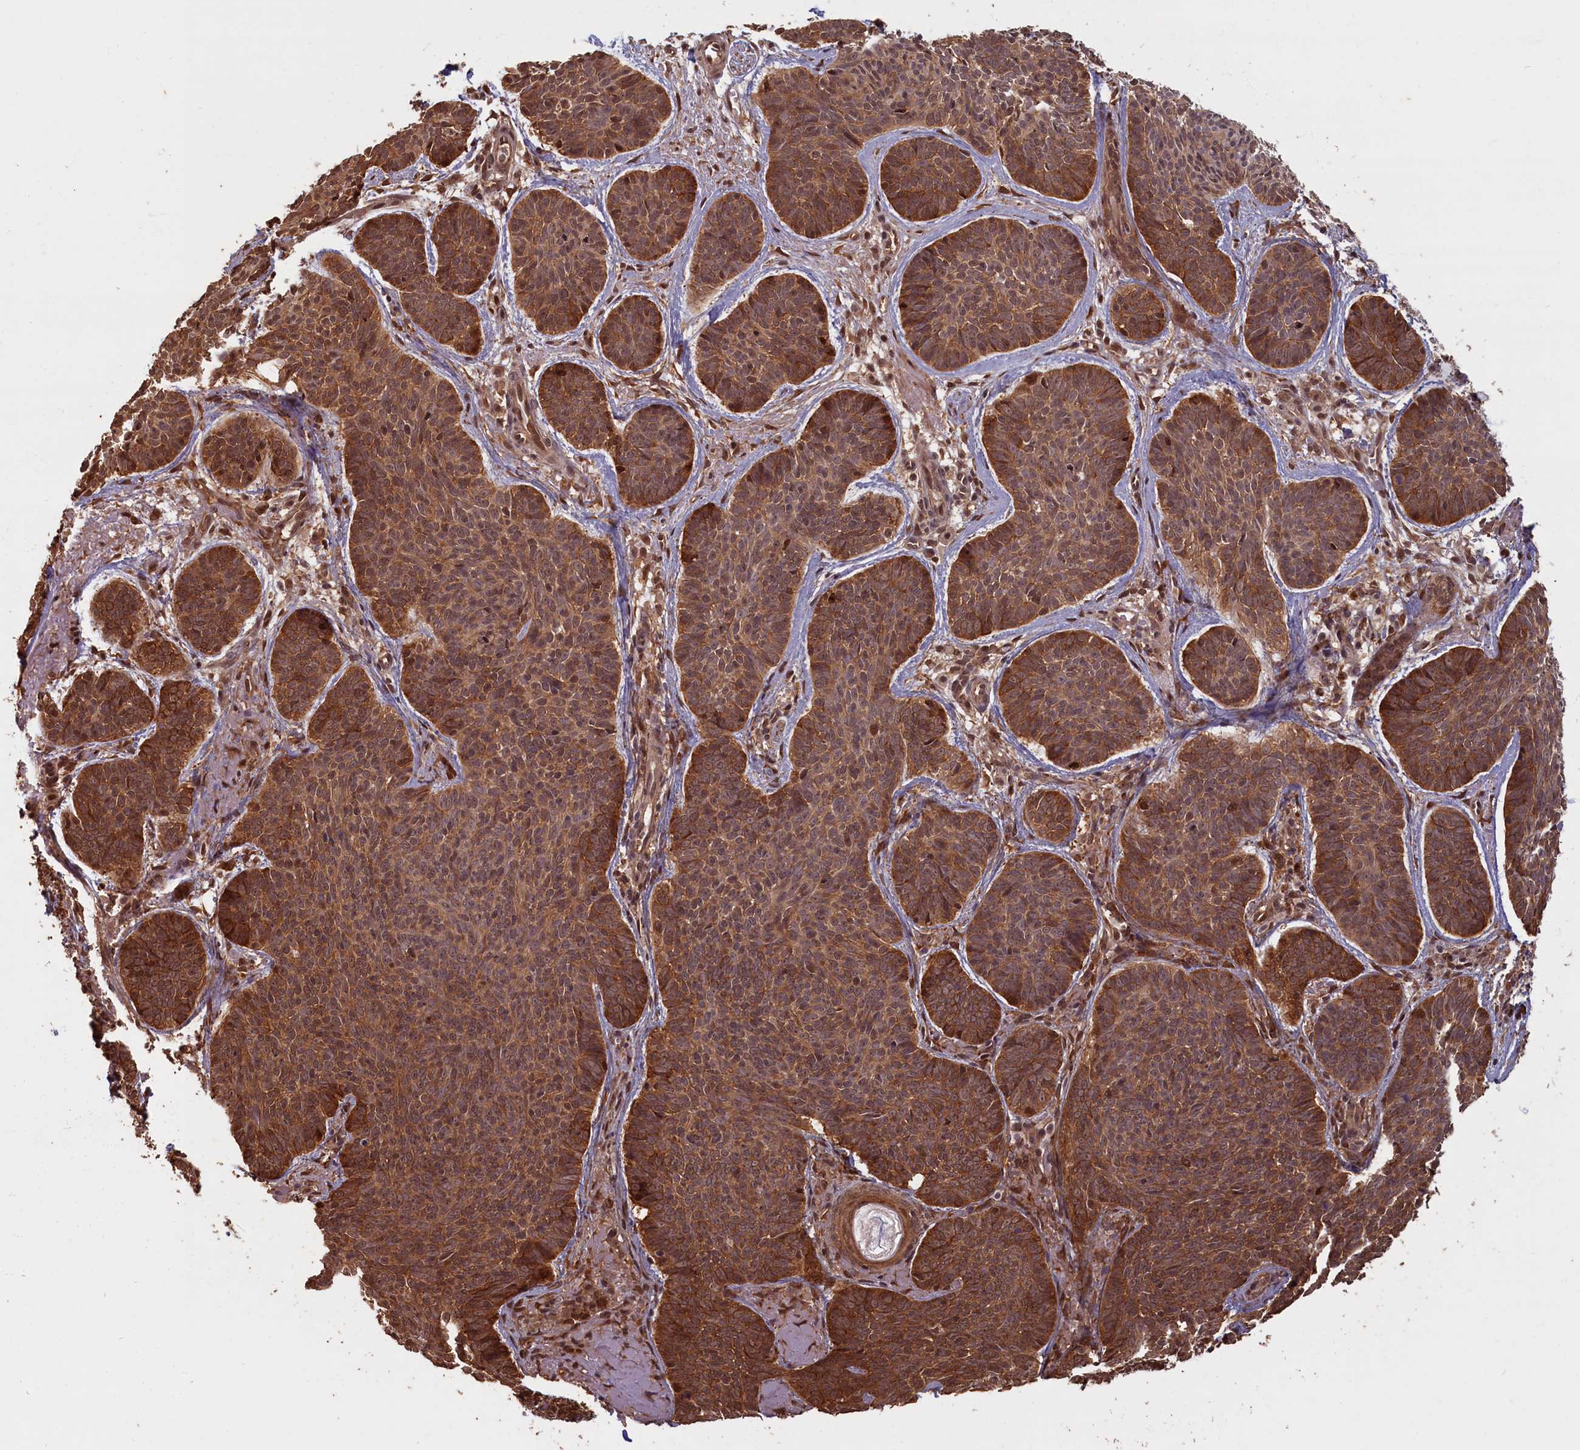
{"staining": {"intensity": "strong", "quantity": ">75%", "location": "cytoplasmic/membranous"}, "tissue": "skin cancer", "cell_type": "Tumor cells", "image_type": "cancer", "snomed": [{"axis": "morphology", "description": "Basal cell carcinoma"}, {"axis": "topography", "description": "Skin"}], "caption": "Skin basal cell carcinoma stained with a protein marker demonstrates strong staining in tumor cells.", "gene": "HIF3A", "patient": {"sex": "female", "age": 74}}